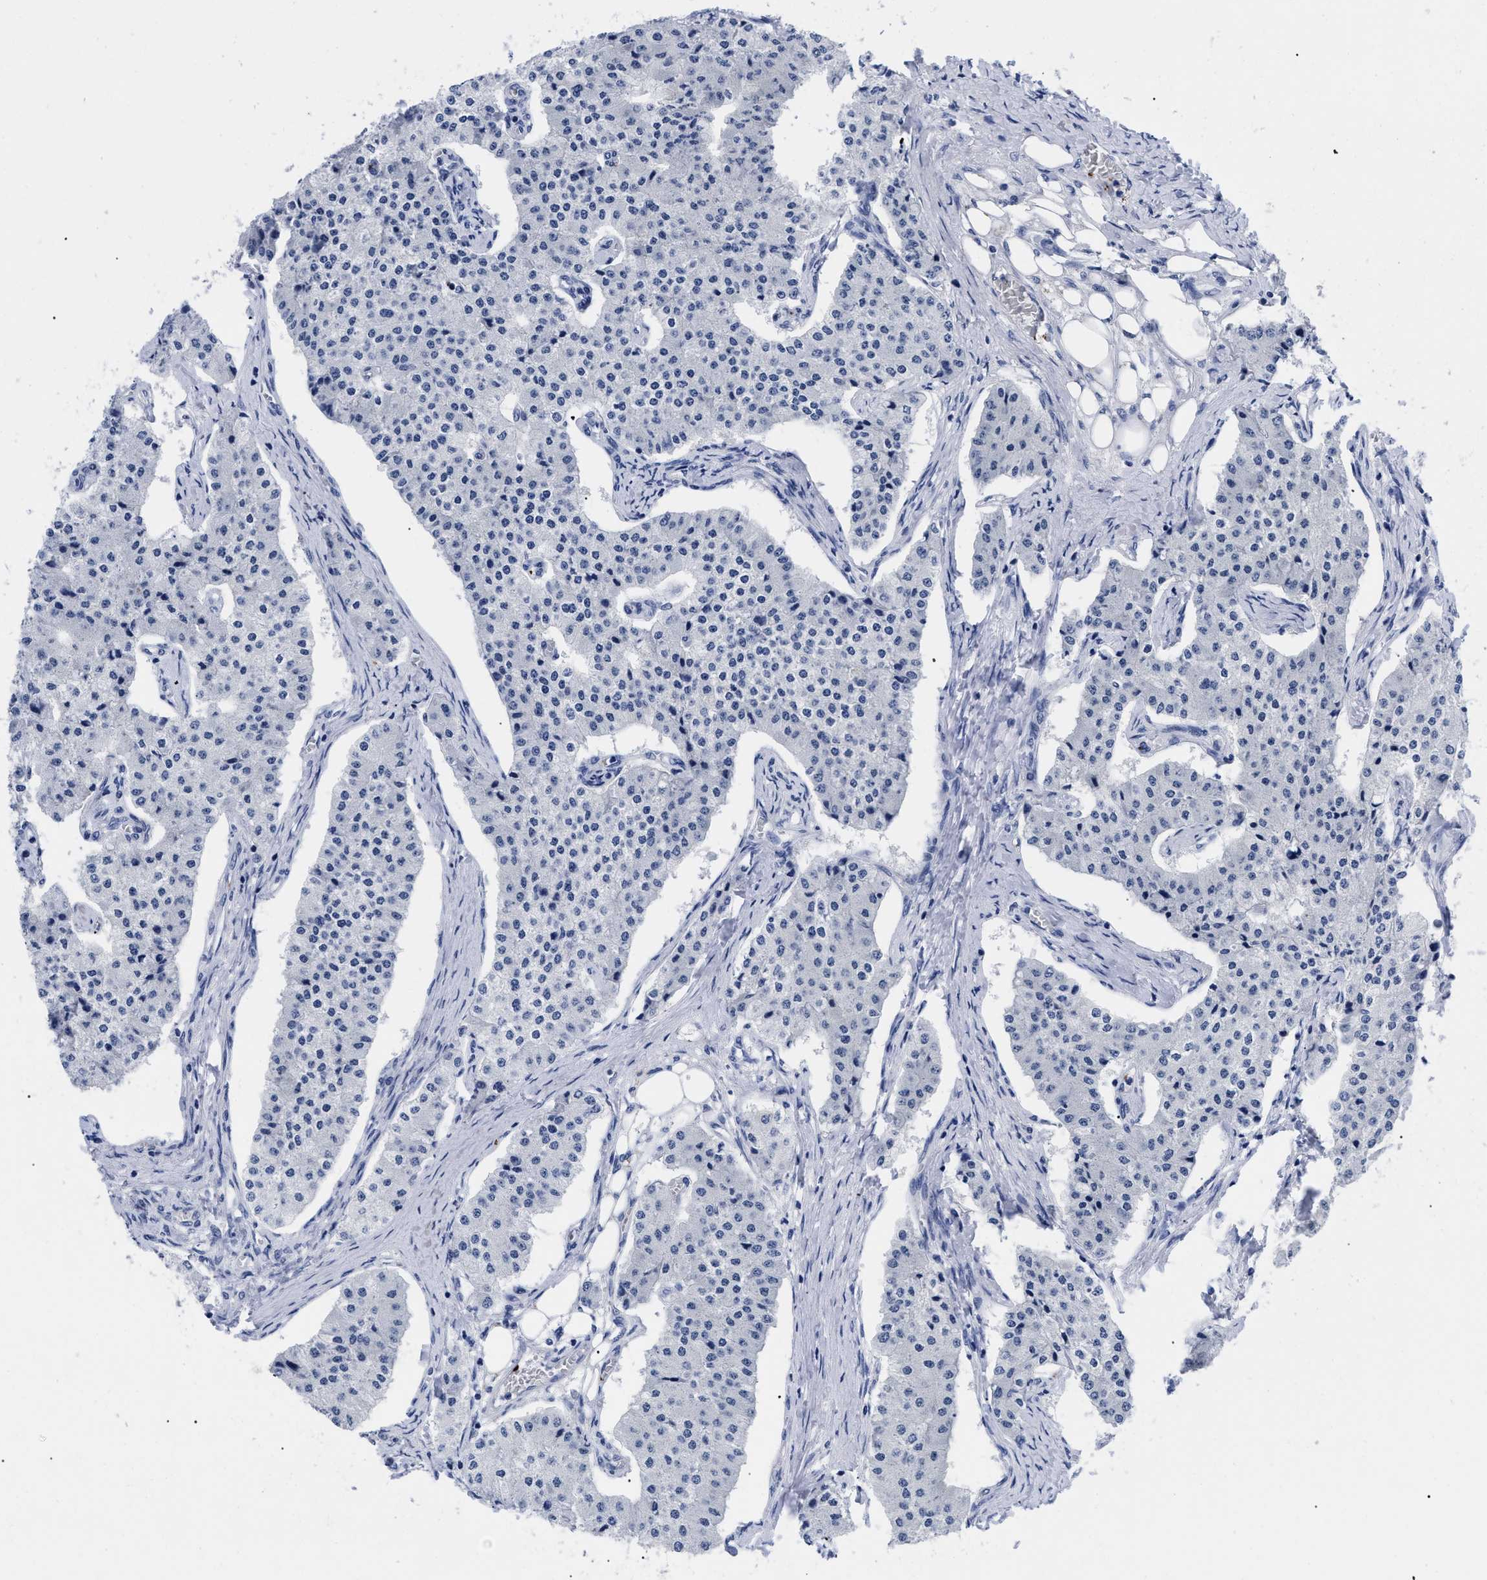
{"staining": {"intensity": "negative", "quantity": "none", "location": "none"}, "tissue": "carcinoid", "cell_type": "Tumor cells", "image_type": "cancer", "snomed": [{"axis": "morphology", "description": "Carcinoid, malignant, NOS"}, {"axis": "topography", "description": "Colon"}], "caption": "Tumor cells show no significant staining in carcinoid.", "gene": "TREML1", "patient": {"sex": "female", "age": 52}}